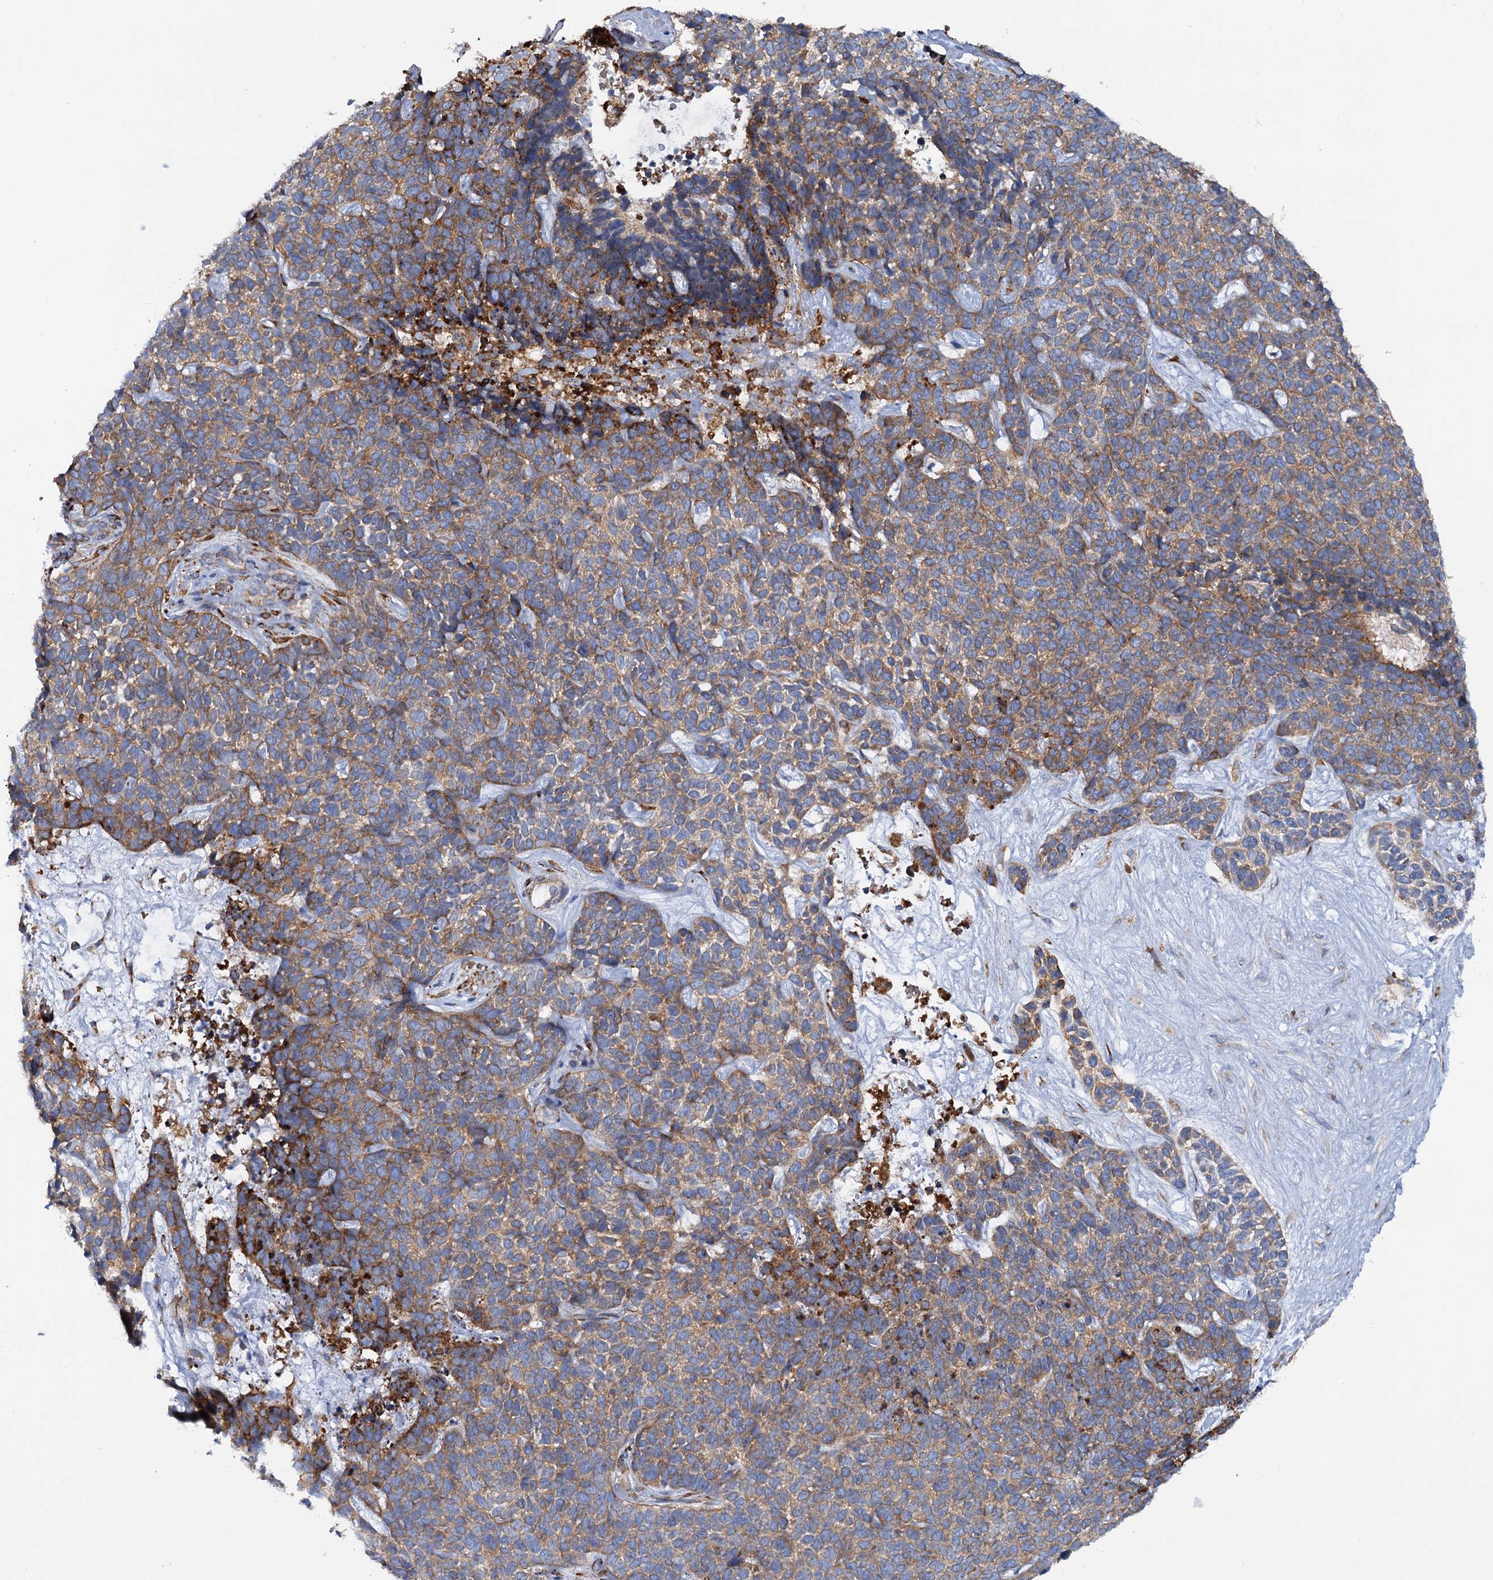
{"staining": {"intensity": "moderate", "quantity": ">75%", "location": "cytoplasmic/membranous"}, "tissue": "skin cancer", "cell_type": "Tumor cells", "image_type": "cancer", "snomed": [{"axis": "morphology", "description": "Basal cell carcinoma"}, {"axis": "topography", "description": "Skin"}], "caption": "Basal cell carcinoma (skin) stained with immunohistochemistry reveals moderate cytoplasmic/membranous expression in approximately >75% of tumor cells.", "gene": "SHE", "patient": {"sex": "female", "age": 84}}